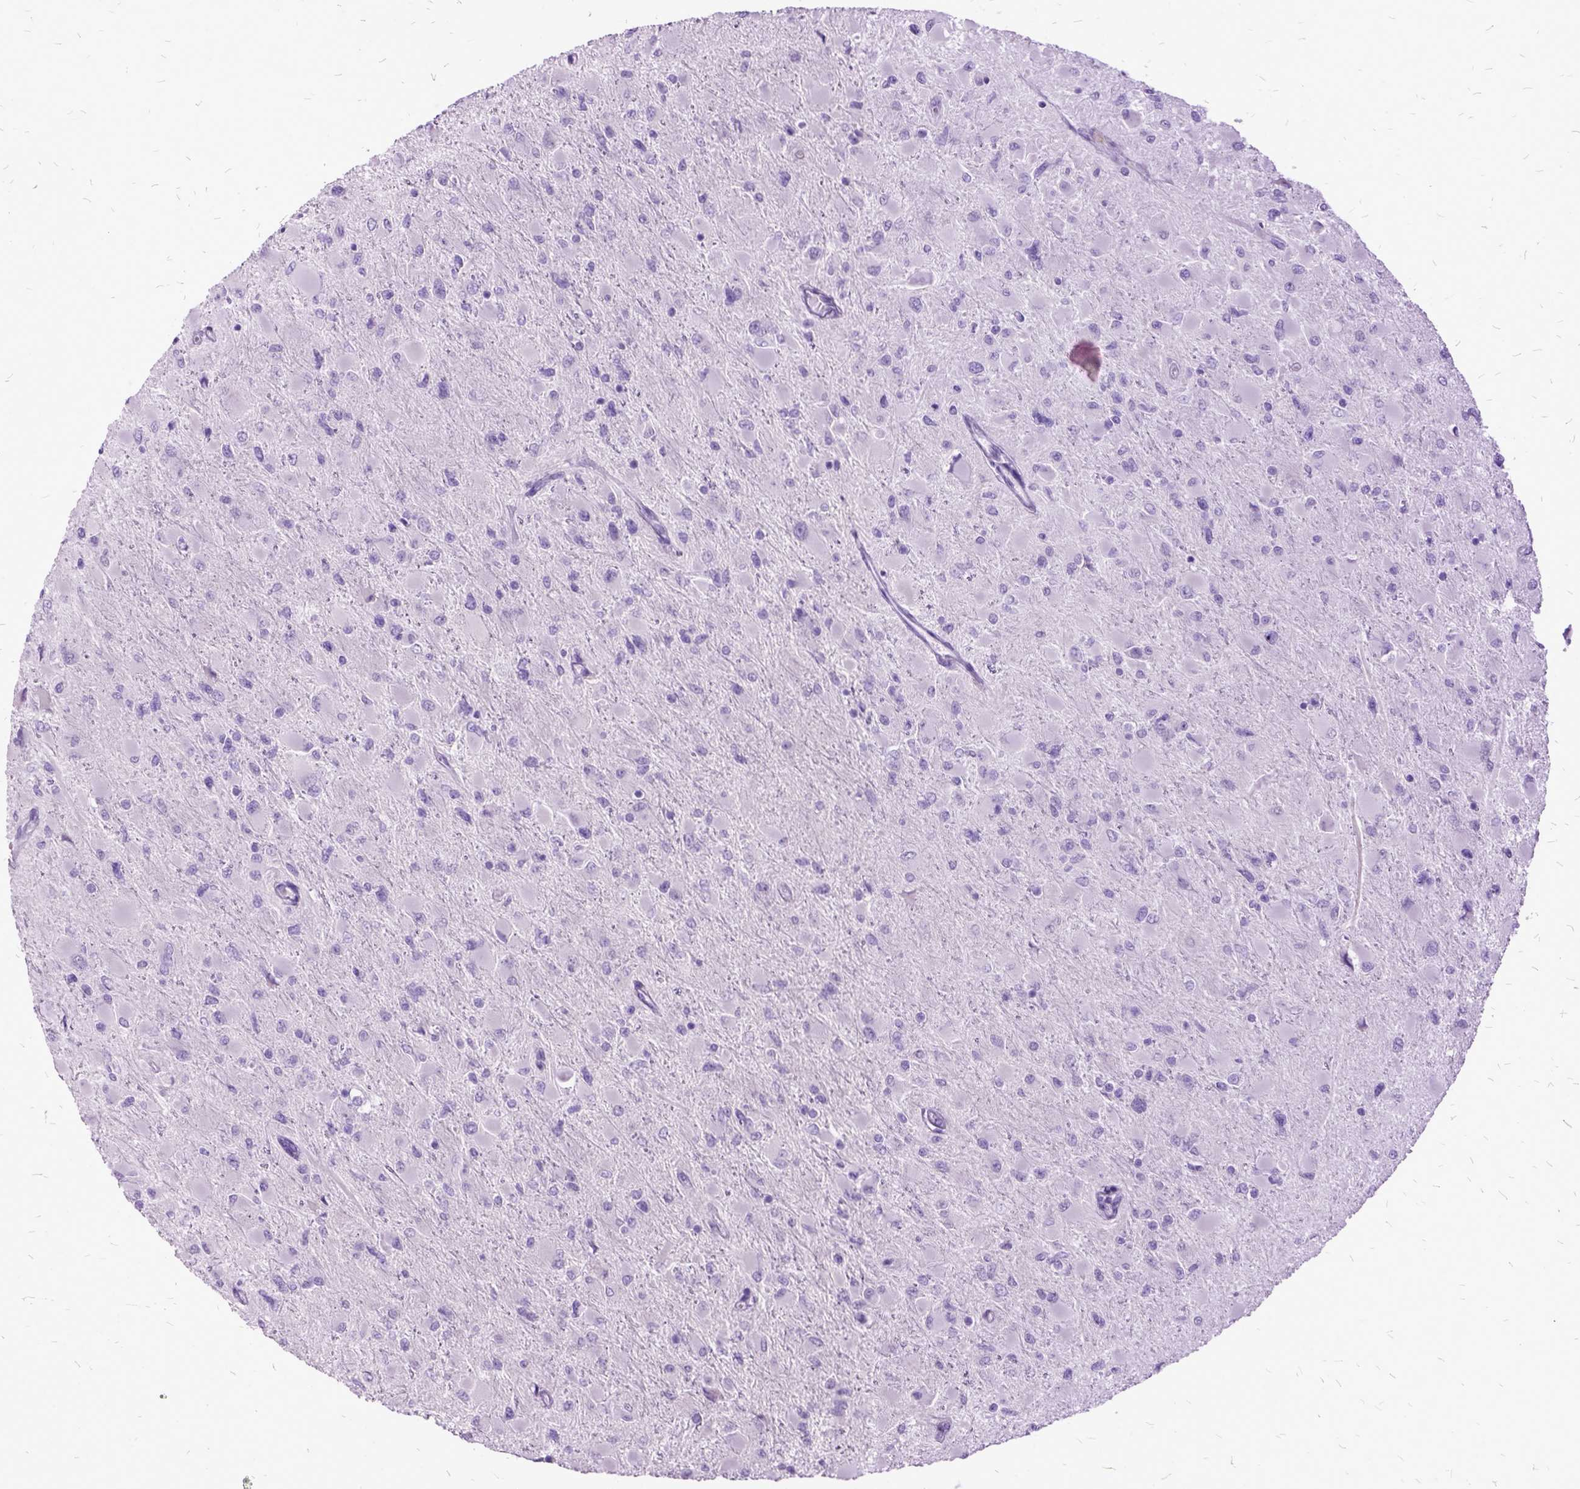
{"staining": {"intensity": "negative", "quantity": "none", "location": "none"}, "tissue": "glioma", "cell_type": "Tumor cells", "image_type": "cancer", "snomed": [{"axis": "morphology", "description": "Glioma, malignant, High grade"}, {"axis": "topography", "description": "Cerebral cortex"}], "caption": "The histopathology image displays no staining of tumor cells in high-grade glioma (malignant).", "gene": "MME", "patient": {"sex": "female", "age": 36}}